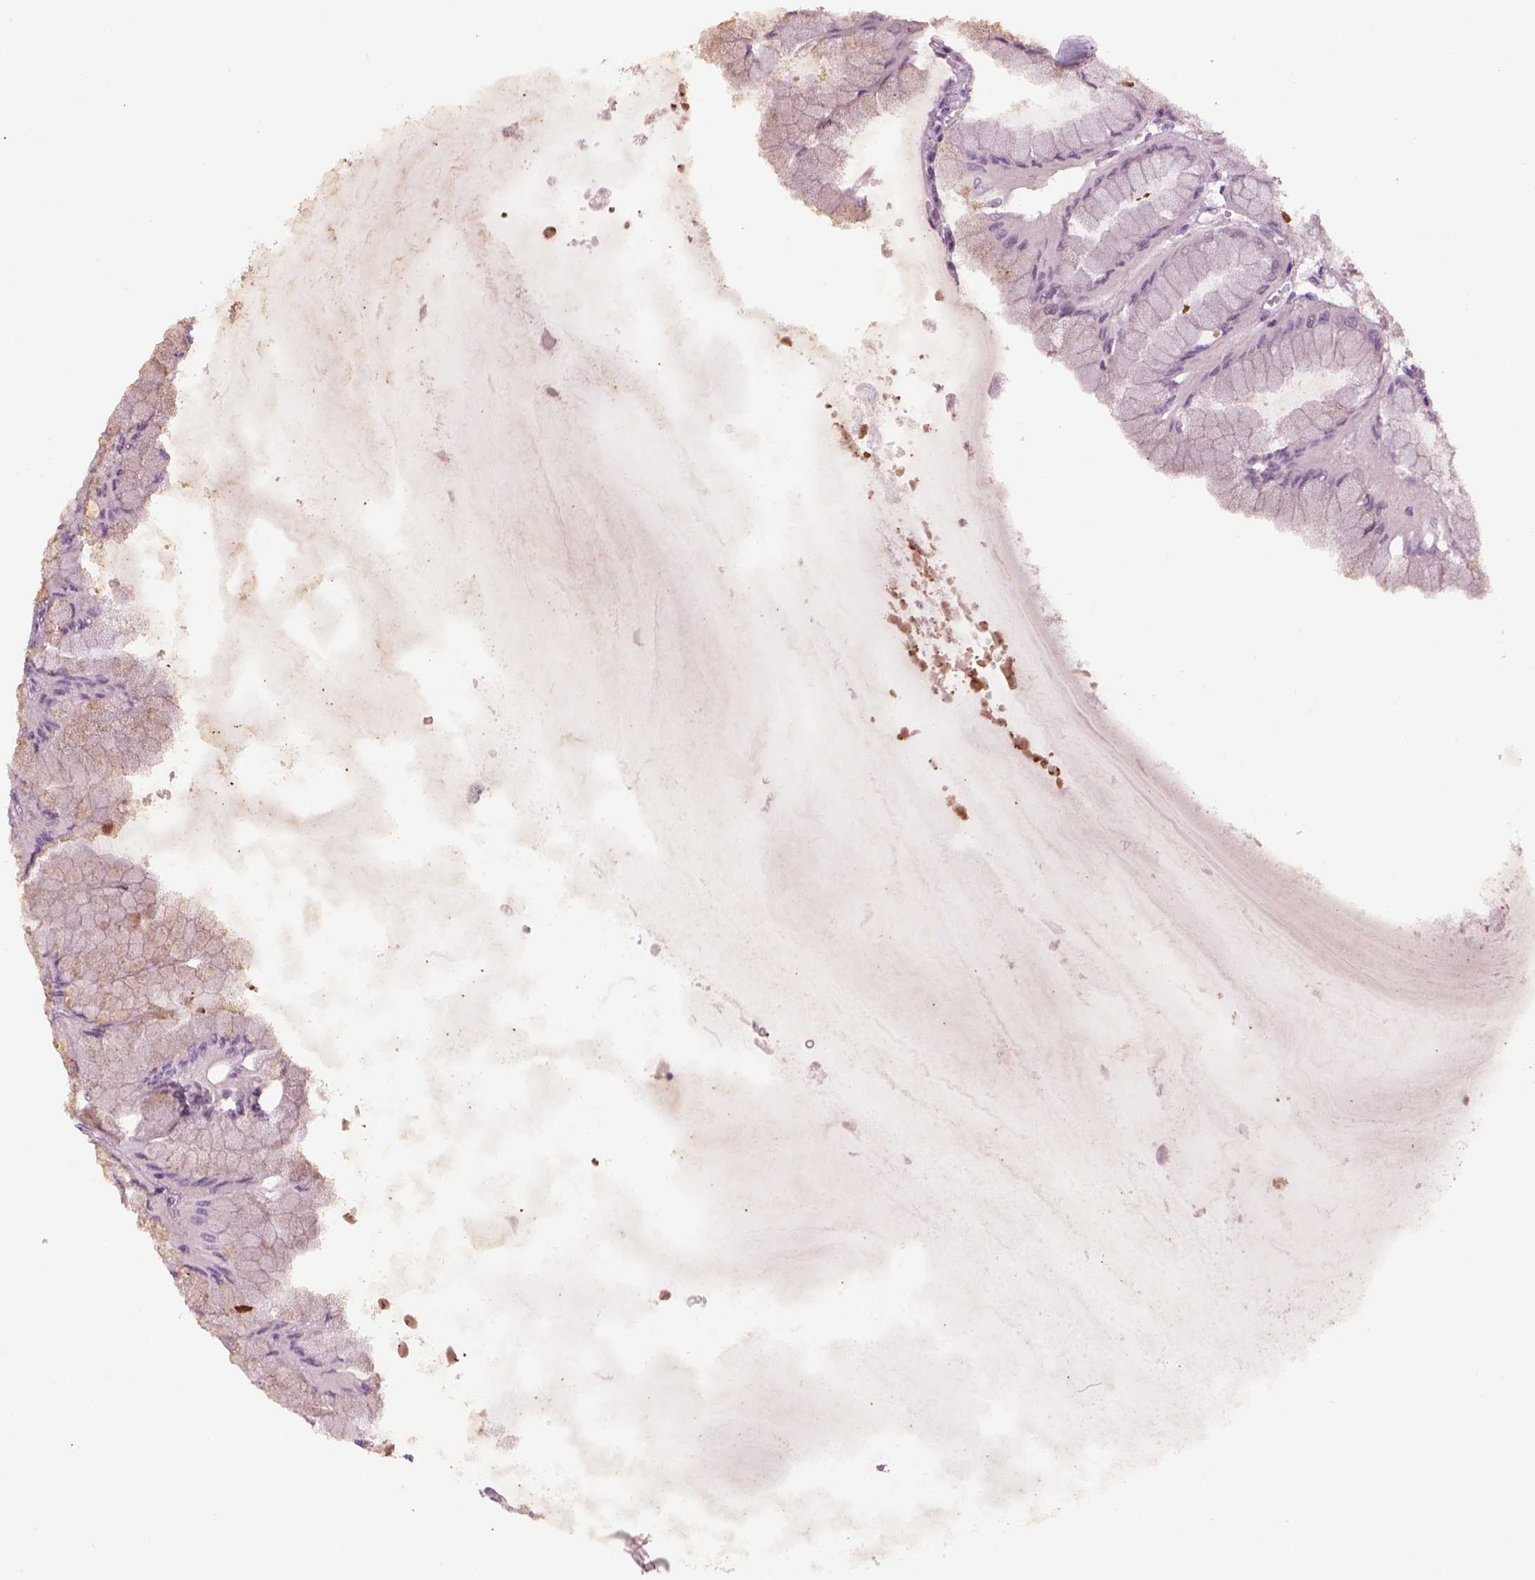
{"staining": {"intensity": "weak", "quantity": "25%-75%", "location": "cytoplasmic/membranous"}, "tissue": "stomach", "cell_type": "Glandular cells", "image_type": "normal", "snomed": [{"axis": "morphology", "description": "Normal tissue, NOS"}, {"axis": "topography", "description": "Stomach, upper"}], "caption": "Stomach was stained to show a protein in brown. There is low levels of weak cytoplasmic/membranous expression in approximately 25%-75% of glandular cells. (Brightfield microscopy of DAB IHC at high magnification).", "gene": "LRRIQ3", "patient": {"sex": "male", "age": 60}}